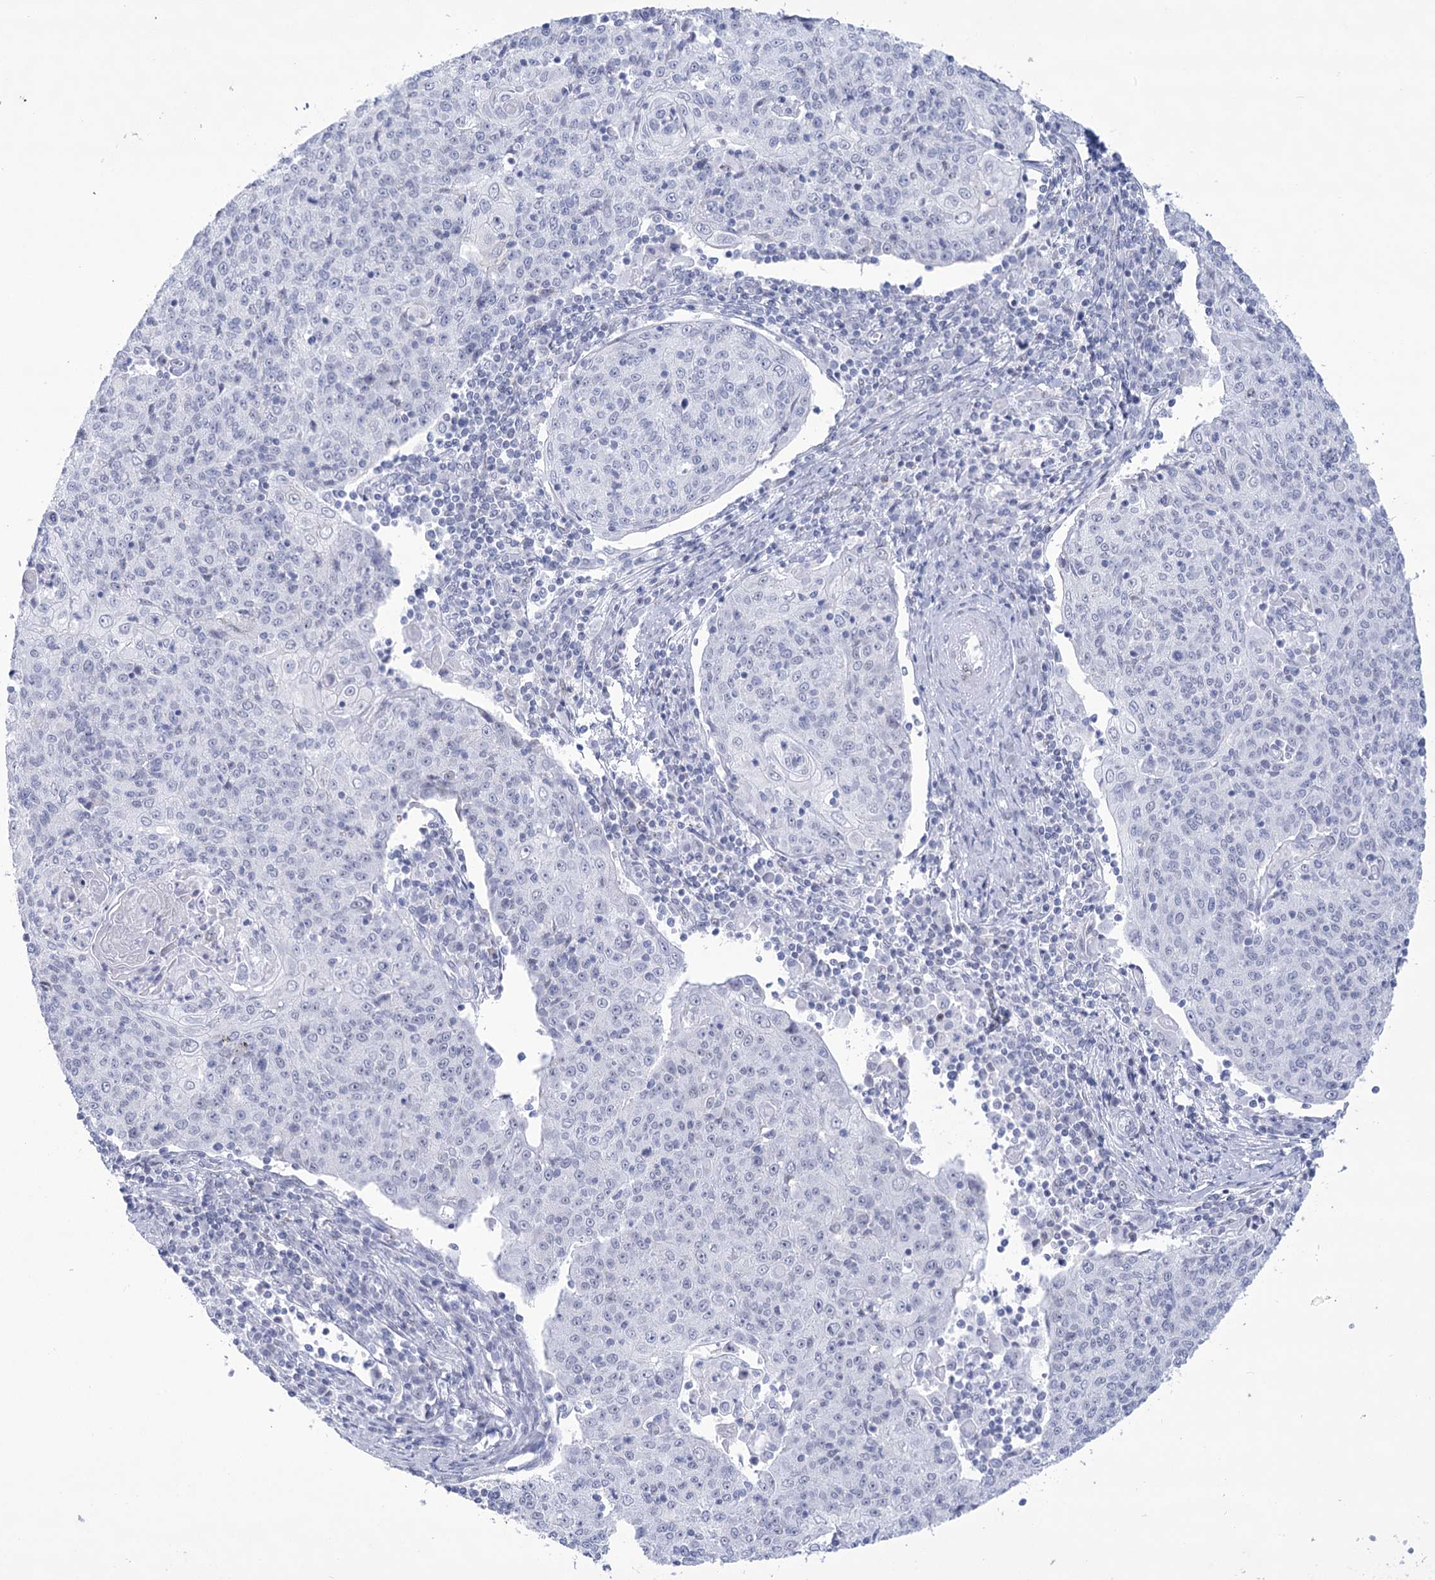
{"staining": {"intensity": "negative", "quantity": "none", "location": "none"}, "tissue": "cervical cancer", "cell_type": "Tumor cells", "image_type": "cancer", "snomed": [{"axis": "morphology", "description": "Squamous cell carcinoma, NOS"}, {"axis": "topography", "description": "Cervix"}], "caption": "Micrograph shows no protein expression in tumor cells of squamous cell carcinoma (cervical) tissue.", "gene": "HORMAD1", "patient": {"sex": "female", "age": 48}}